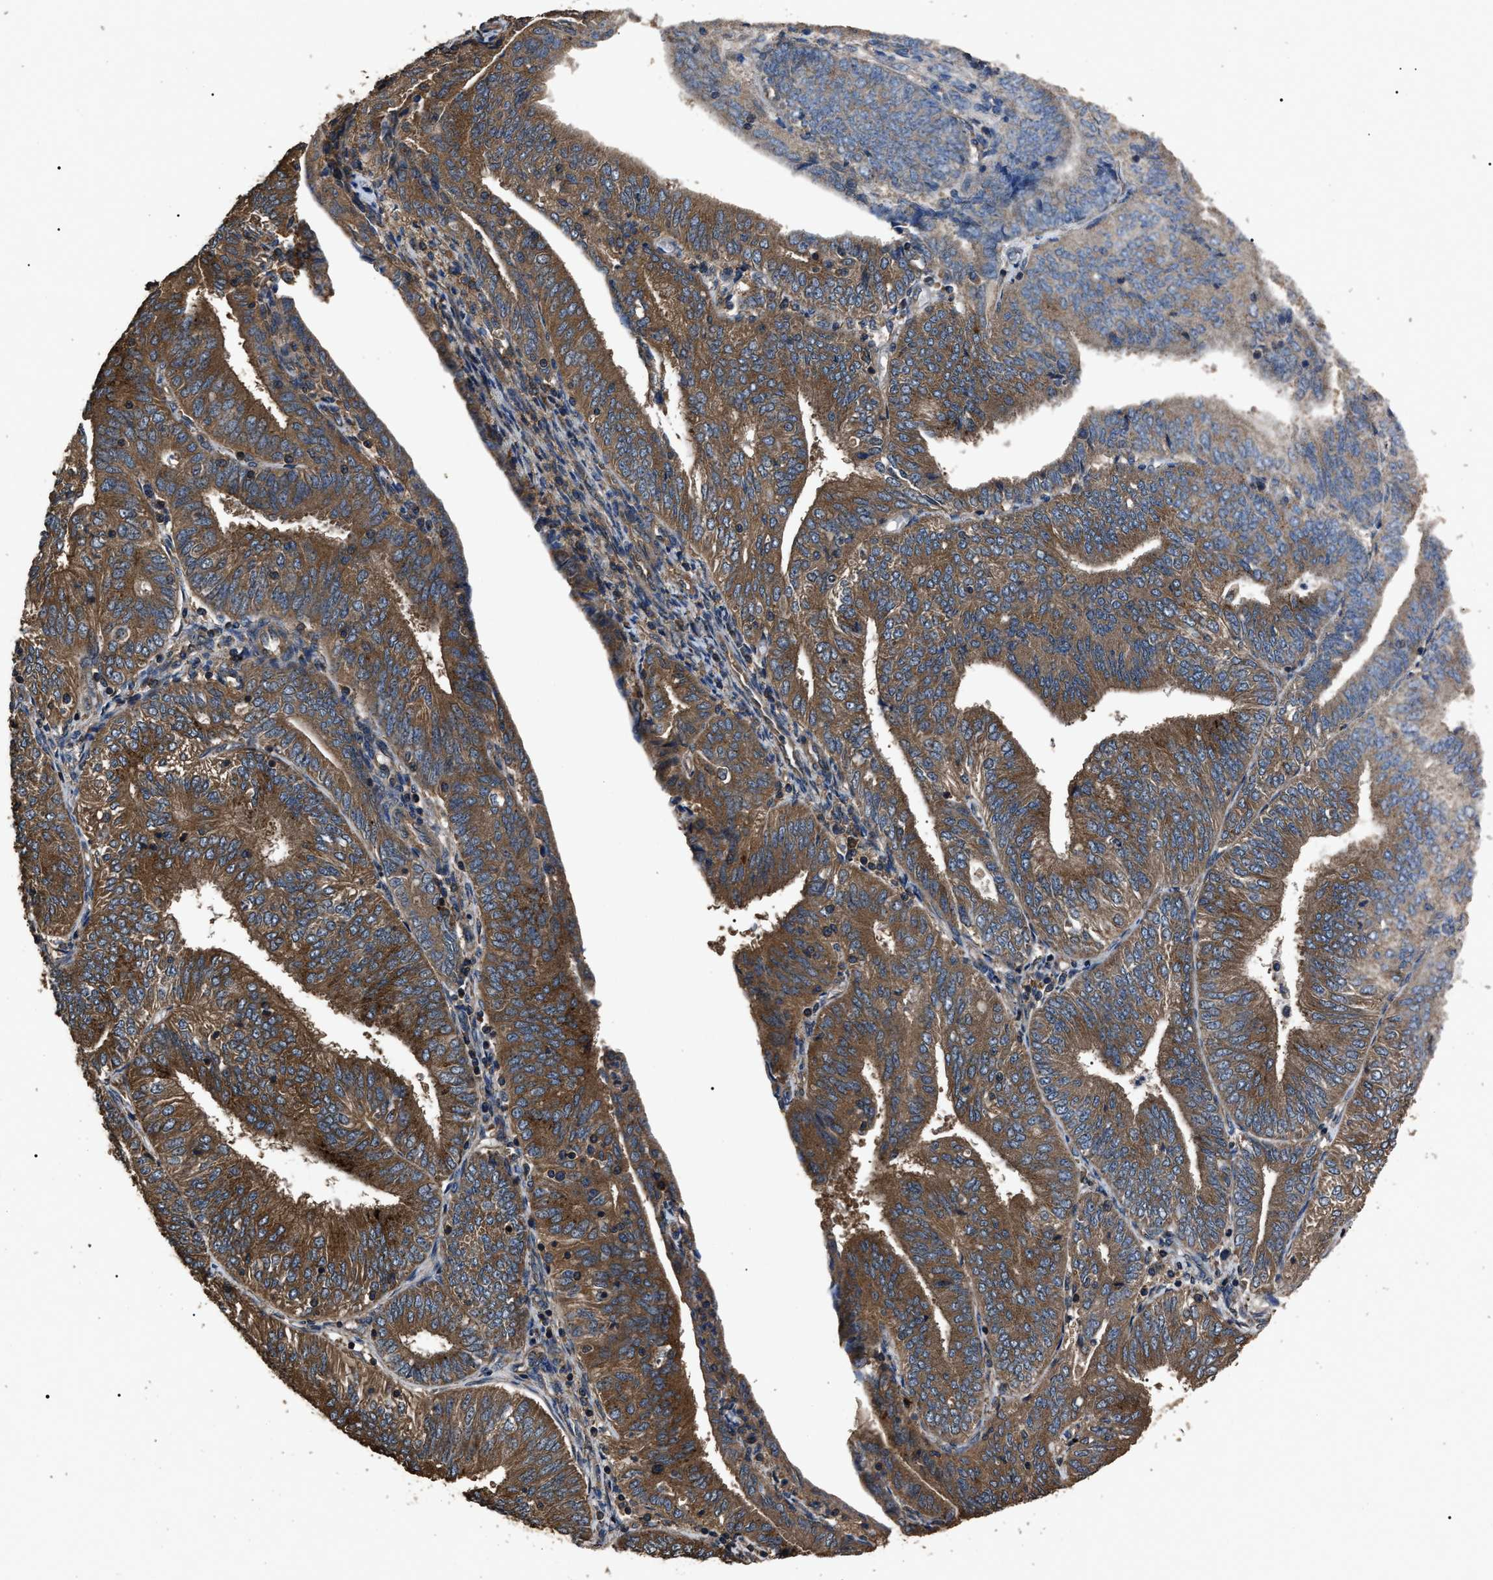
{"staining": {"intensity": "moderate", "quantity": ">75%", "location": "cytoplasmic/membranous"}, "tissue": "endometrial cancer", "cell_type": "Tumor cells", "image_type": "cancer", "snomed": [{"axis": "morphology", "description": "Adenocarcinoma, NOS"}, {"axis": "topography", "description": "Endometrium"}], "caption": "Human endometrial cancer (adenocarcinoma) stained with a brown dye exhibits moderate cytoplasmic/membranous positive positivity in approximately >75% of tumor cells.", "gene": "RNF216", "patient": {"sex": "female", "age": 58}}